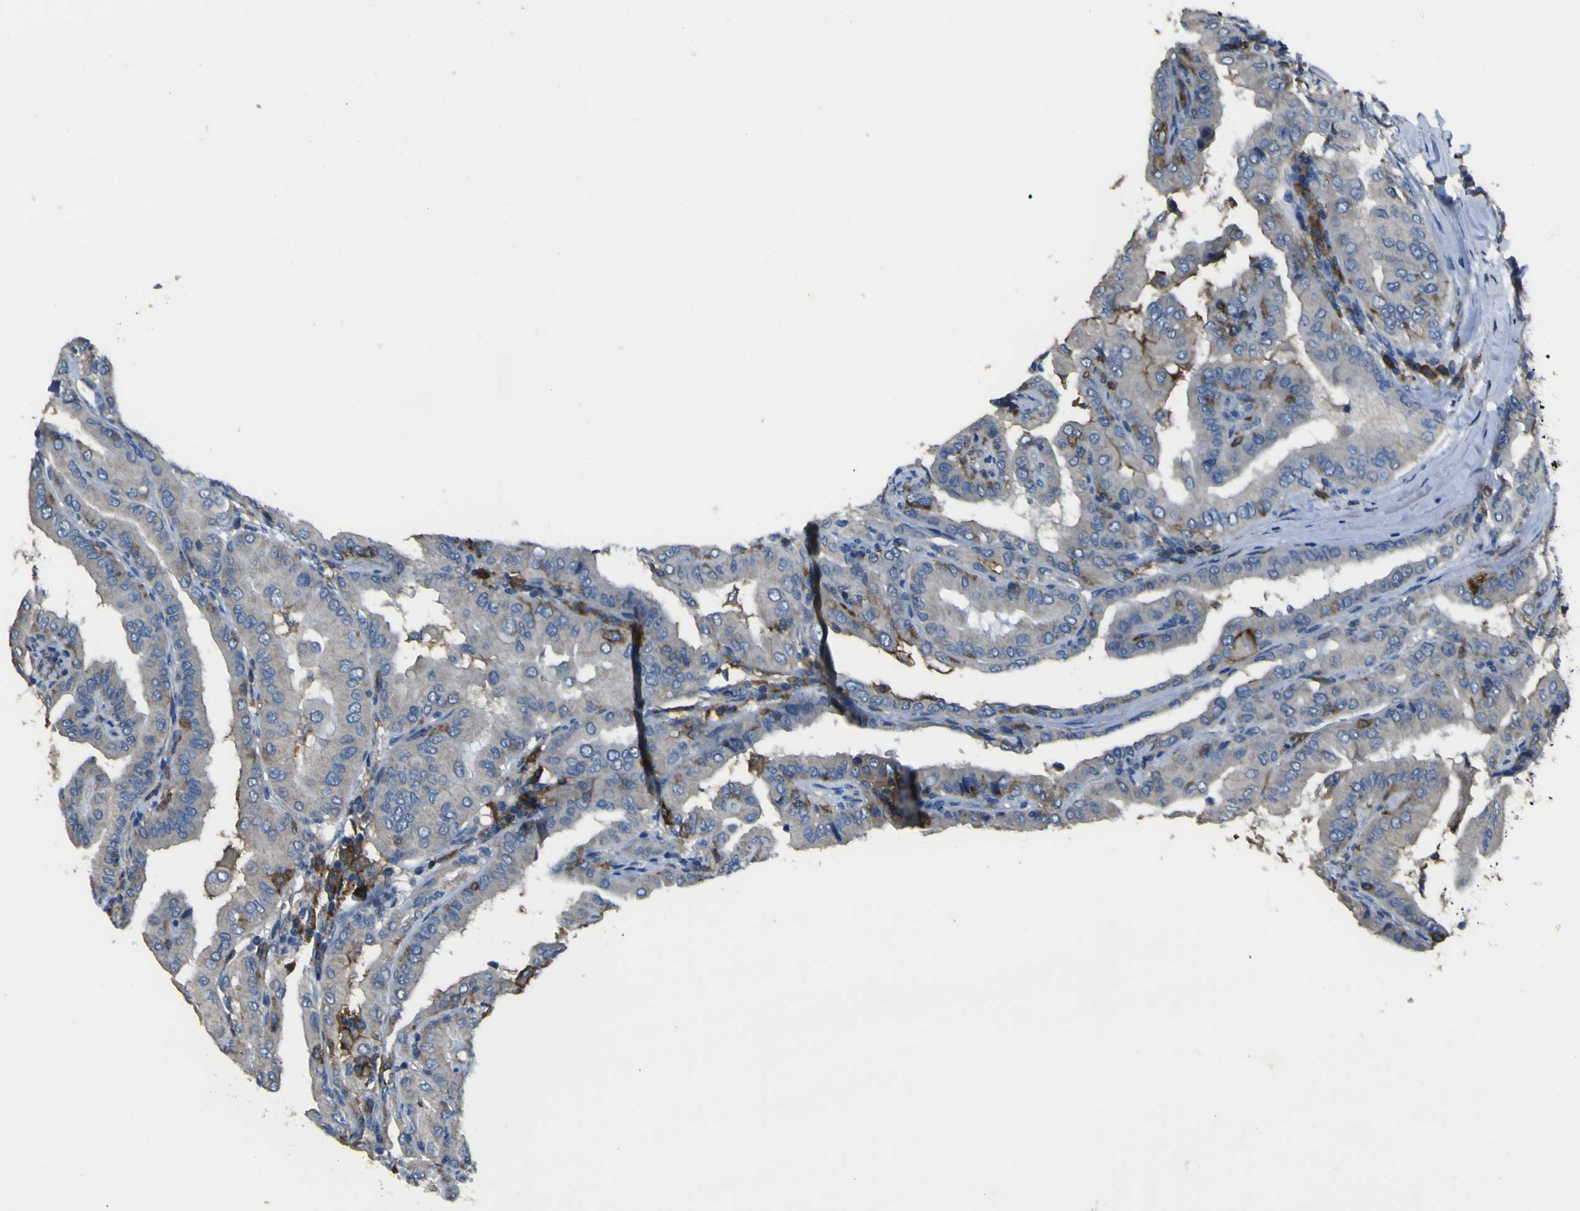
{"staining": {"intensity": "negative", "quantity": "none", "location": "none"}, "tissue": "thyroid cancer", "cell_type": "Tumor cells", "image_type": "cancer", "snomed": [{"axis": "morphology", "description": "Papillary adenocarcinoma, NOS"}, {"axis": "topography", "description": "Thyroid gland"}], "caption": "Tumor cells show no significant staining in thyroid cancer (papillary adenocarcinoma).", "gene": "LAIR1", "patient": {"sex": "male", "age": 33}}